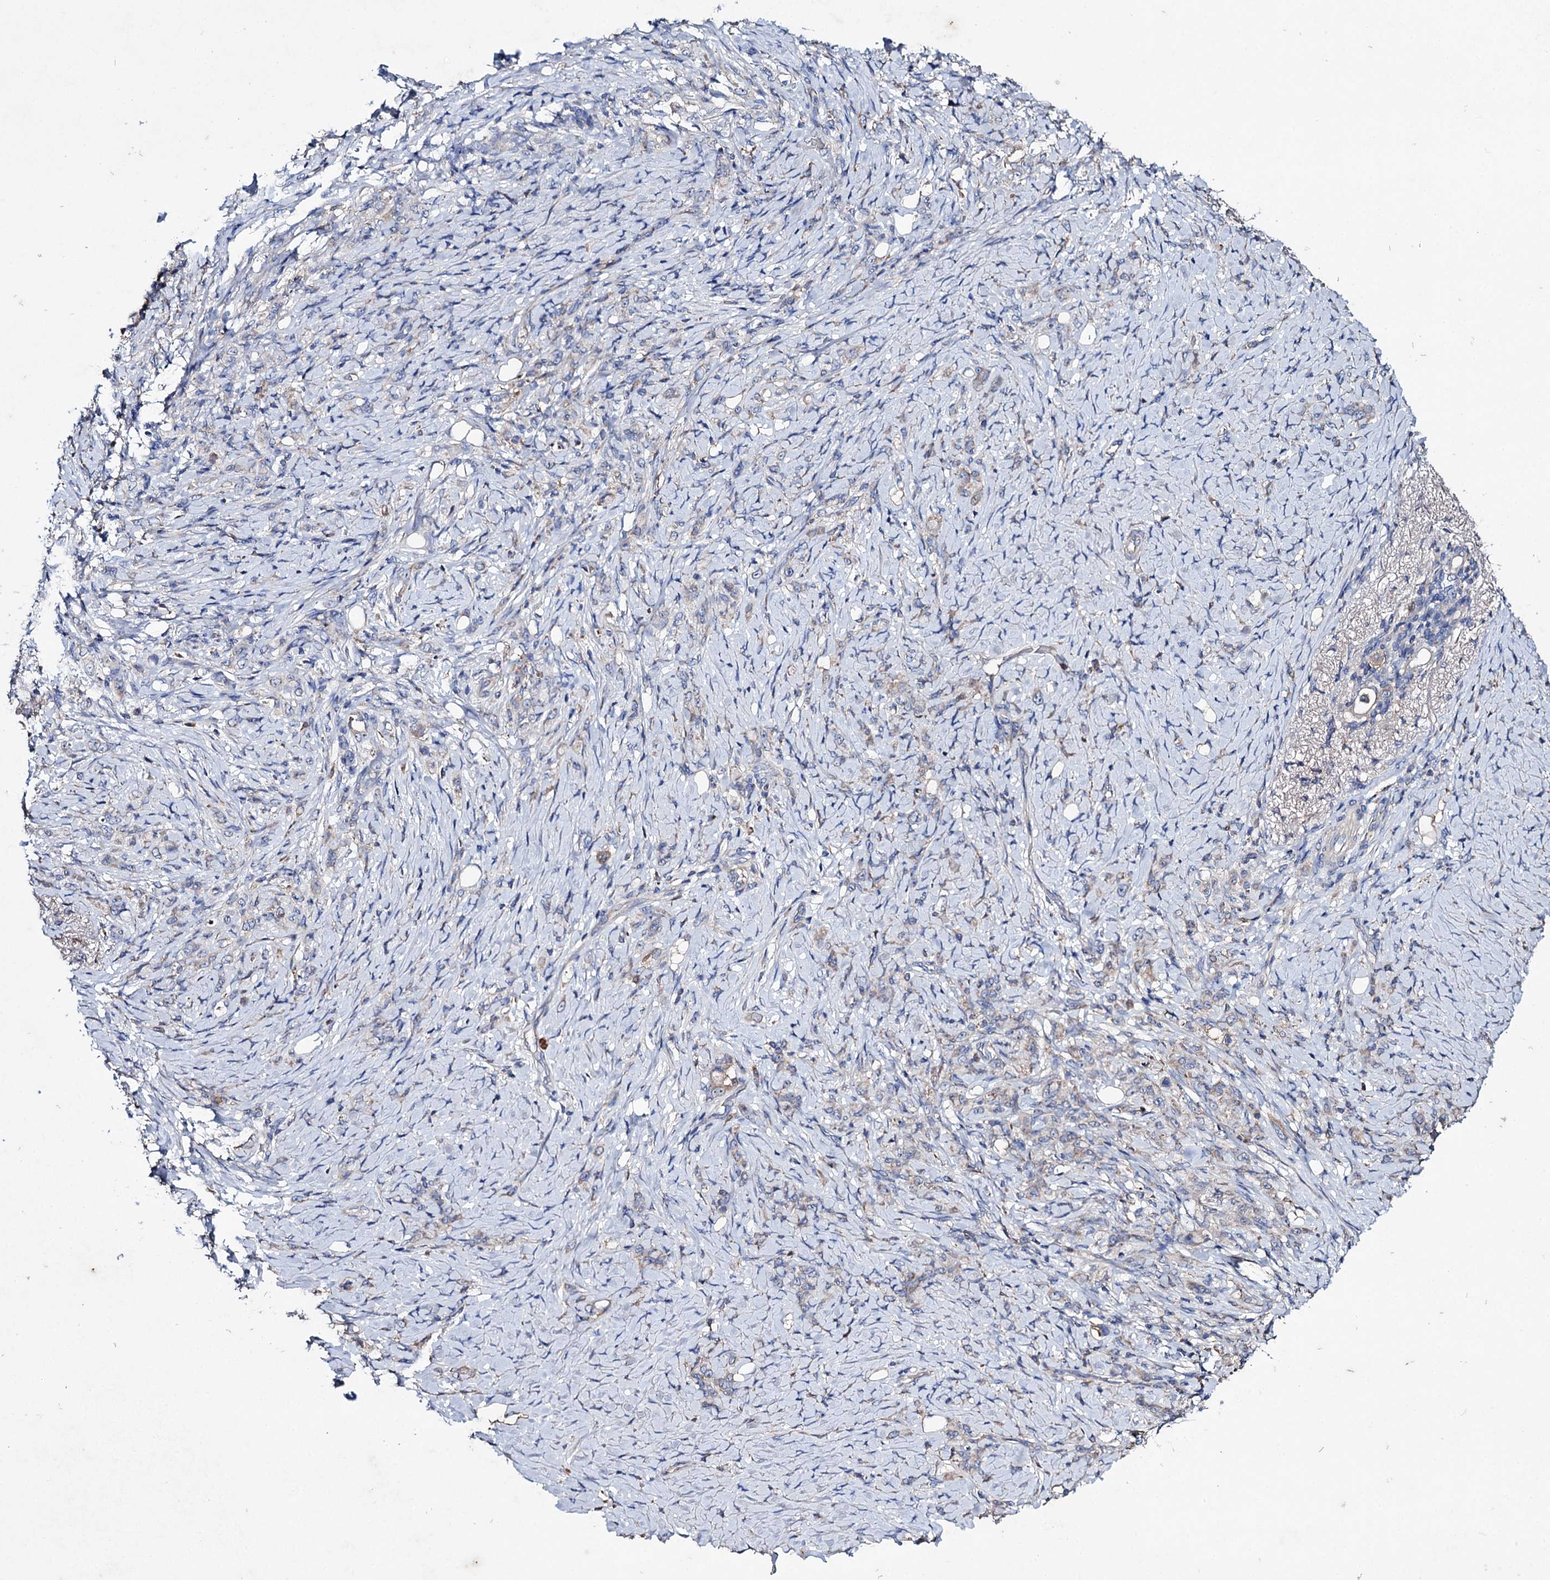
{"staining": {"intensity": "negative", "quantity": "none", "location": "none"}, "tissue": "stomach cancer", "cell_type": "Tumor cells", "image_type": "cancer", "snomed": [{"axis": "morphology", "description": "Adenocarcinoma, NOS"}, {"axis": "topography", "description": "Stomach"}], "caption": "Histopathology image shows no significant protein positivity in tumor cells of stomach adenocarcinoma.", "gene": "CLPB", "patient": {"sex": "female", "age": 79}}